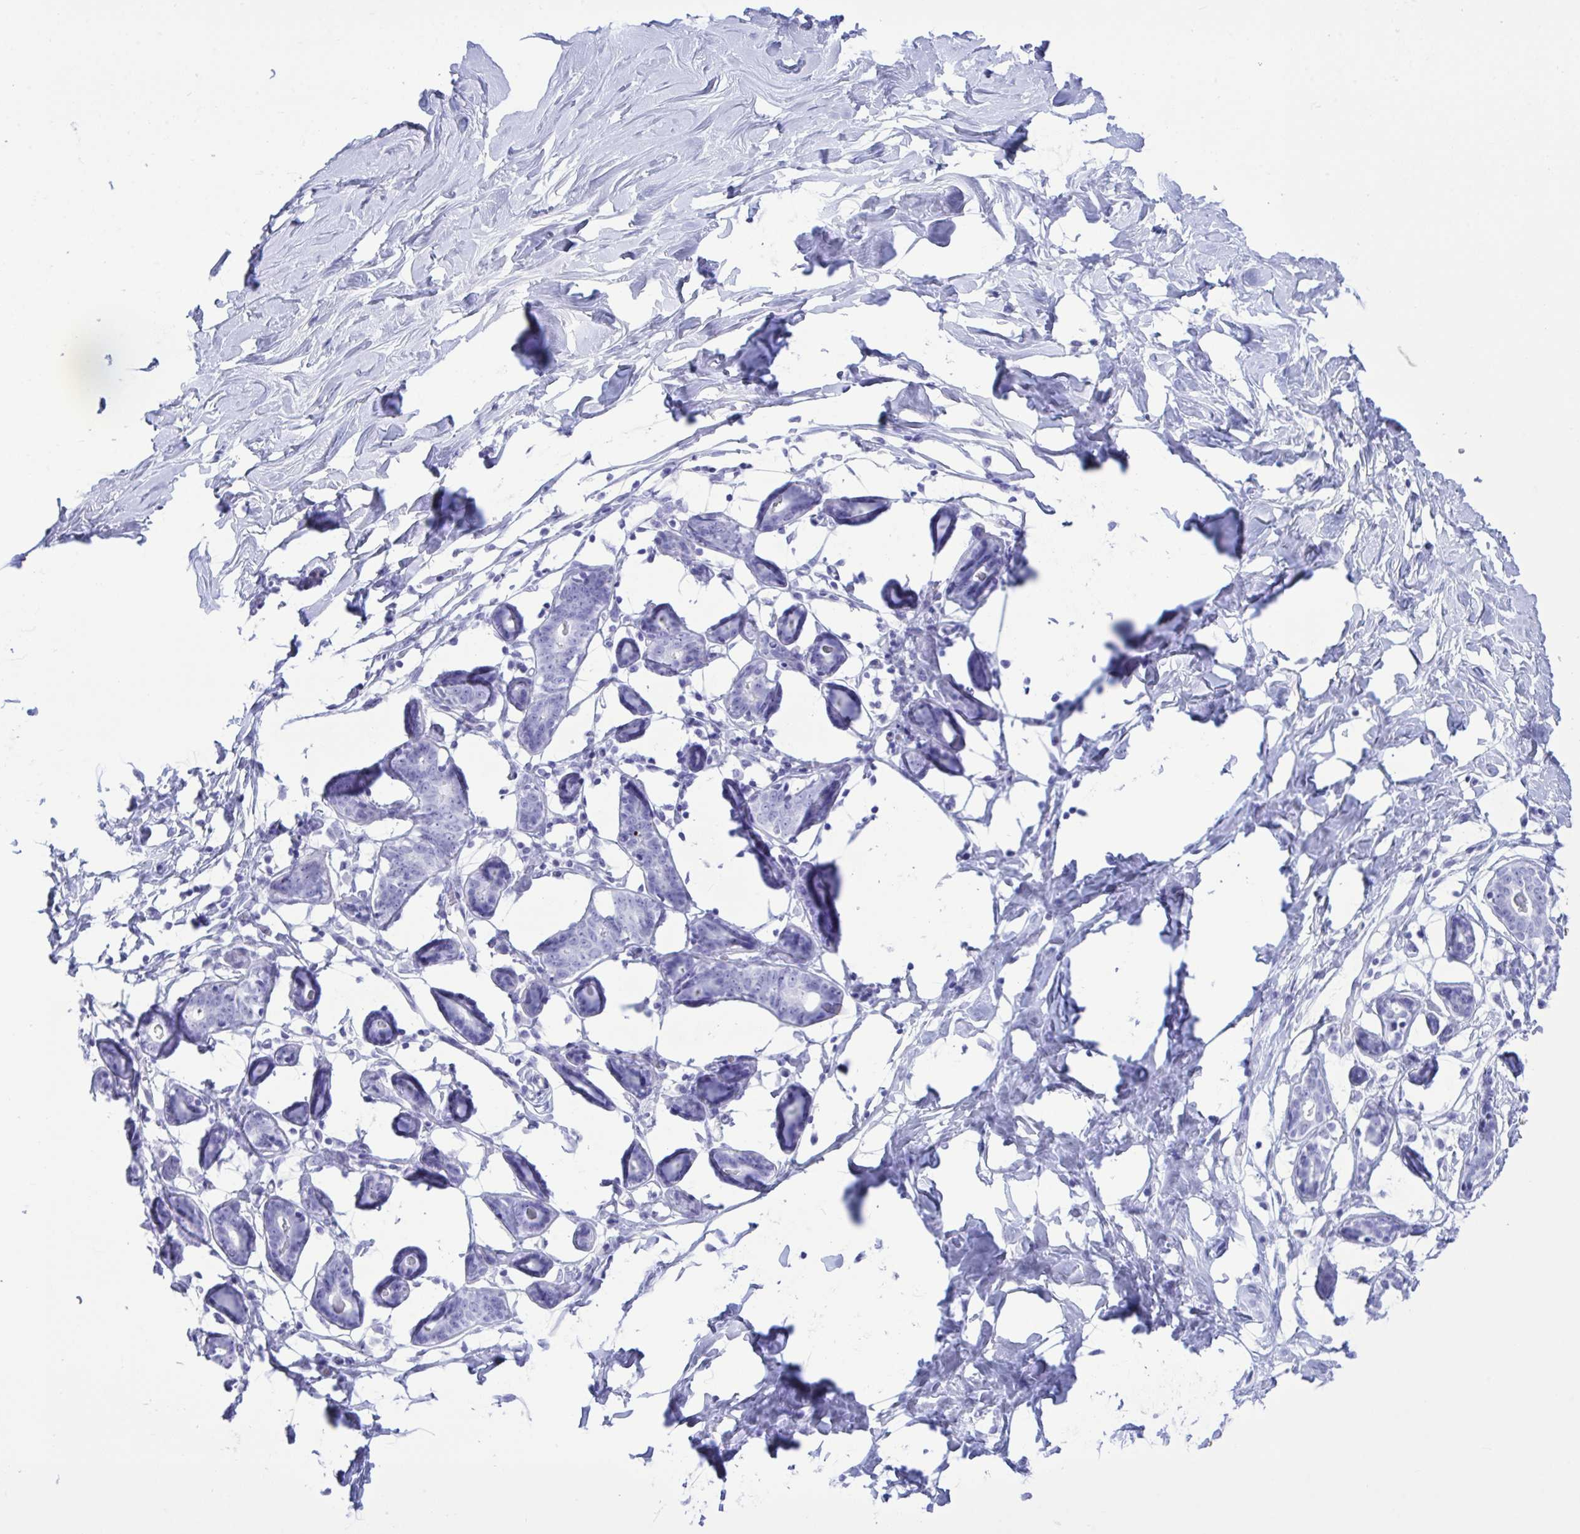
{"staining": {"intensity": "negative", "quantity": "none", "location": "none"}, "tissue": "breast", "cell_type": "Adipocytes", "image_type": "normal", "snomed": [{"axis": "morphology", "description": "Normal tissue, NOS"}, {"axis": "topography", "description": "Breast"}], "caption": "Immunohistochemistry (IHC) of benign human breast shows no positivity in adipocytes.", "gene": "BEX5", "patient": {"sex": "female", "age": 27}}